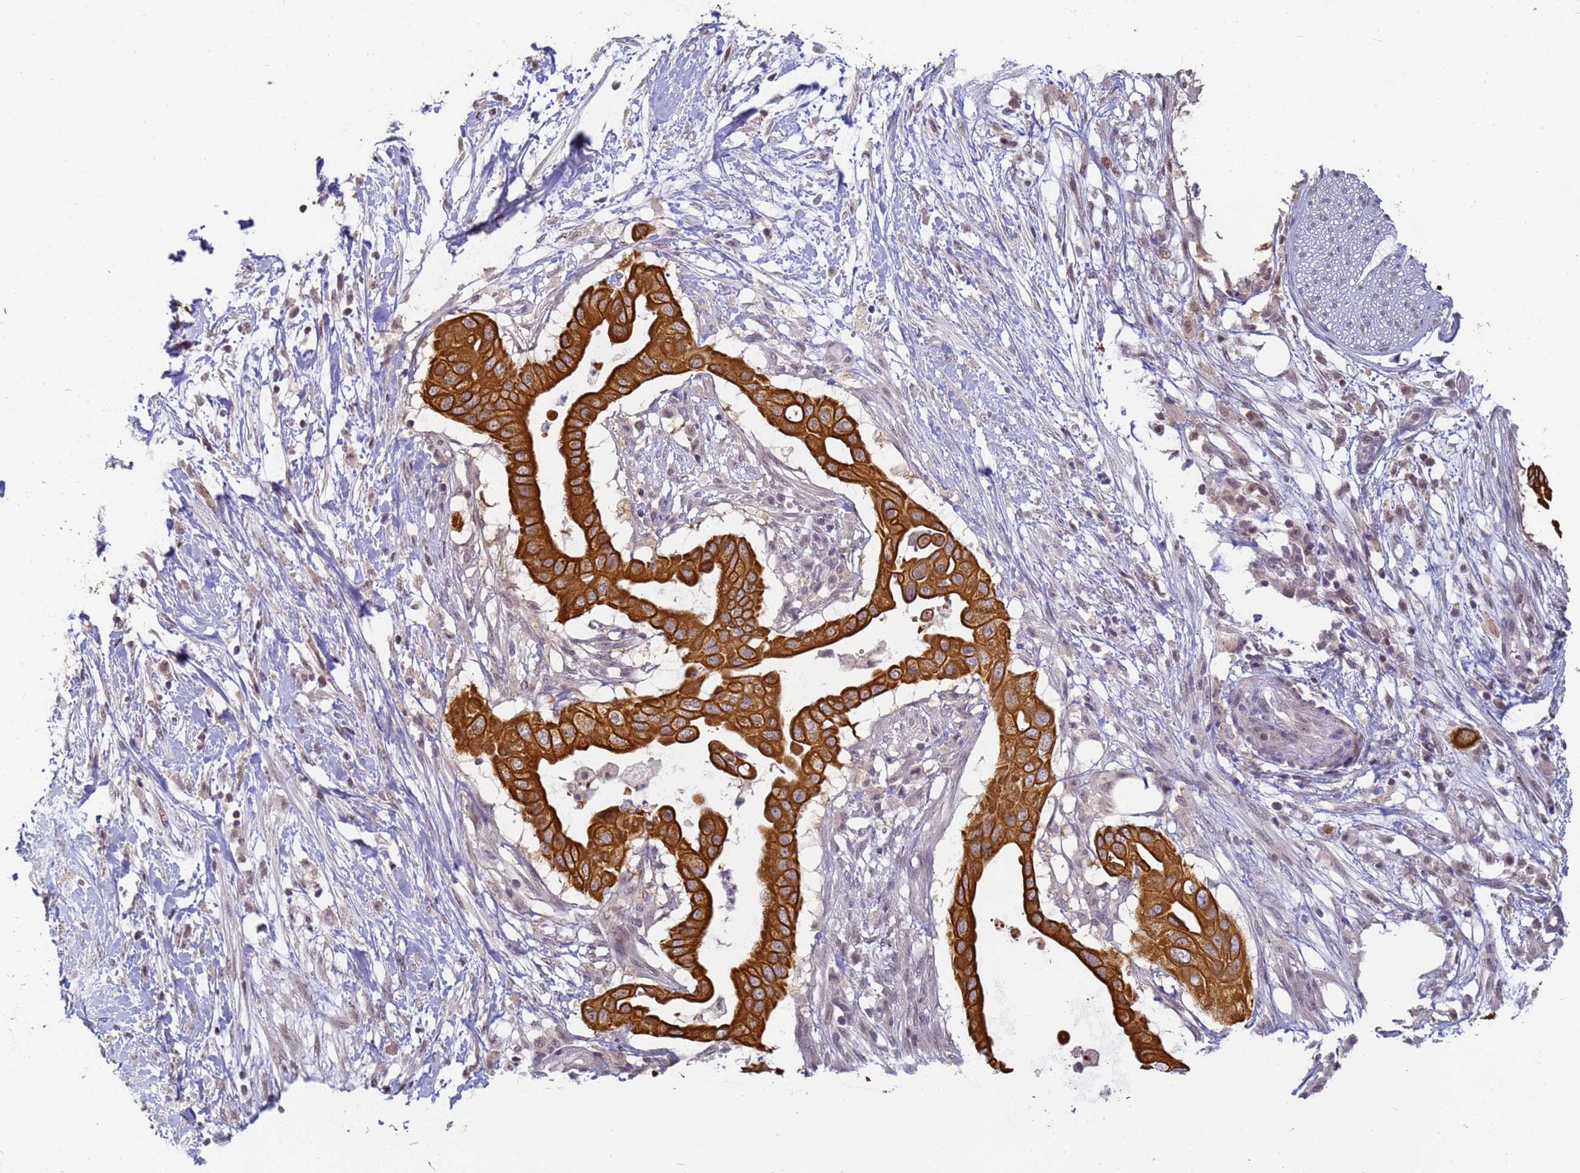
{"staining": {"intensity": "strong", "quantity": ">75%", "location": "cytoplasmic/membranous"}, "tissue": "pancreatic cancer", "cell_type": "Tumor cells", "image_type": "cancer", "snomed": [{"axis": "morphology", "description": "Adenocarcinoma, NOS"}, {"axis": "topography", "description": "Pancreas"}], "caption": "Adenocarcinoma (pancreatic) tissue demonstrates strong cytoplasmic/membranous expression in about >75% of tumor cells", "gene": "VWA3A", "patient": {"sex": "male", "age": 68}}